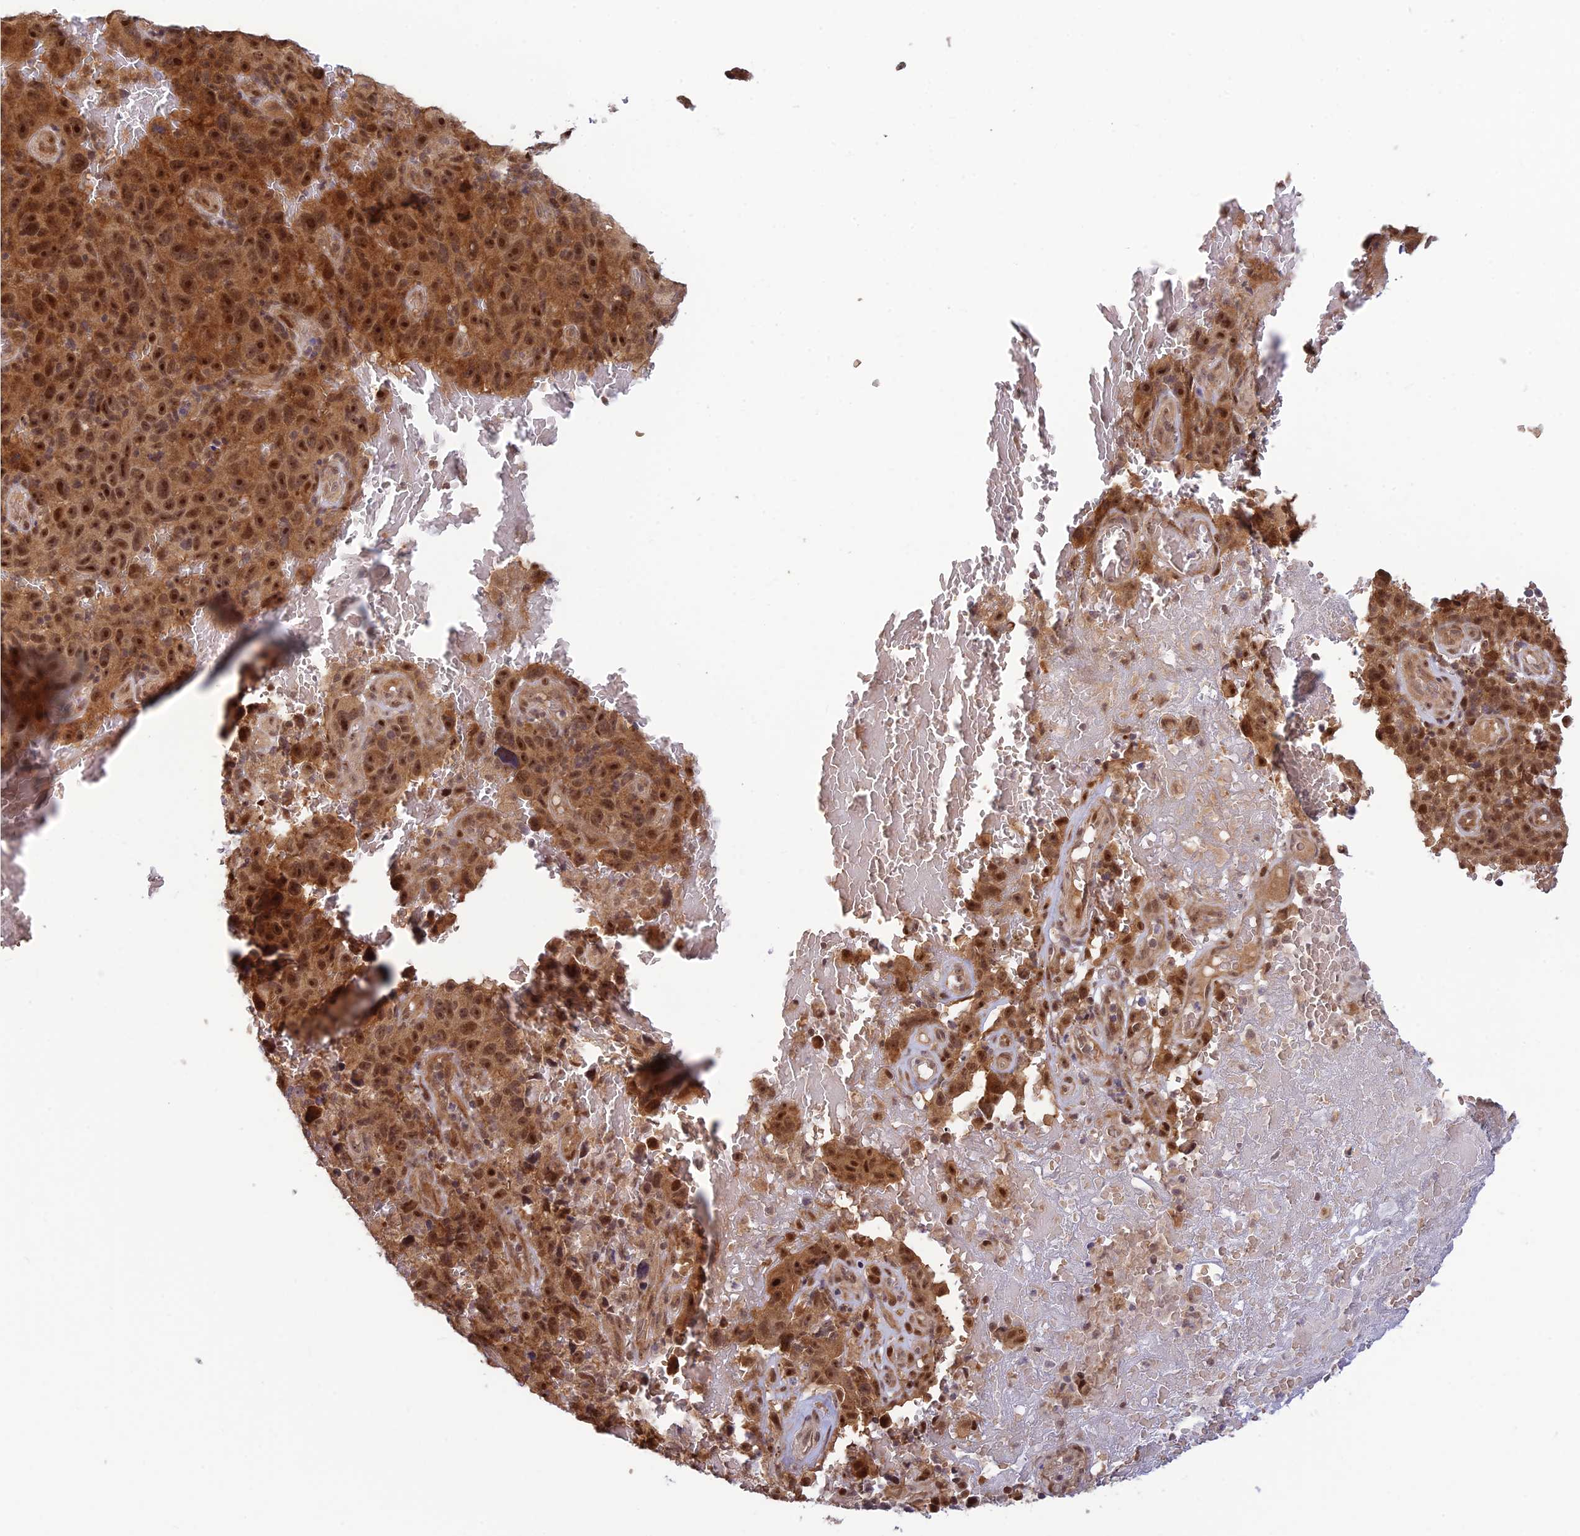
{"staining": {"intensity": "moderate", "quantity": ">75%", "location": "cytoplasmic/membranous,nuclear"}, "tissue": "melanoma", "cell_type": "Tumor cells", "image_type": "cancer", "snomed": [{"axis": "morphology", "description": "Malignant melanoma, NOS"}, {"axis": "topography", "description": "Skin"}], "caption": "Immunohistochemistry (IHC) (DAB (3,3'-diaminobenzidine)) staining of human malignant melanoma exhibits moderate cytoplasmic/membranous and nuclear protein positivity in about >75% of tumor cells. The staining was performed using DAB (3,3'-diaminobenzidine) to visualize the protein expression in brown, while the nuclei were stained in blue with hematoxylin (Magnification: 20x).", "gene": "ASPDH", "patient": {"sex": "female", "age": 82}}